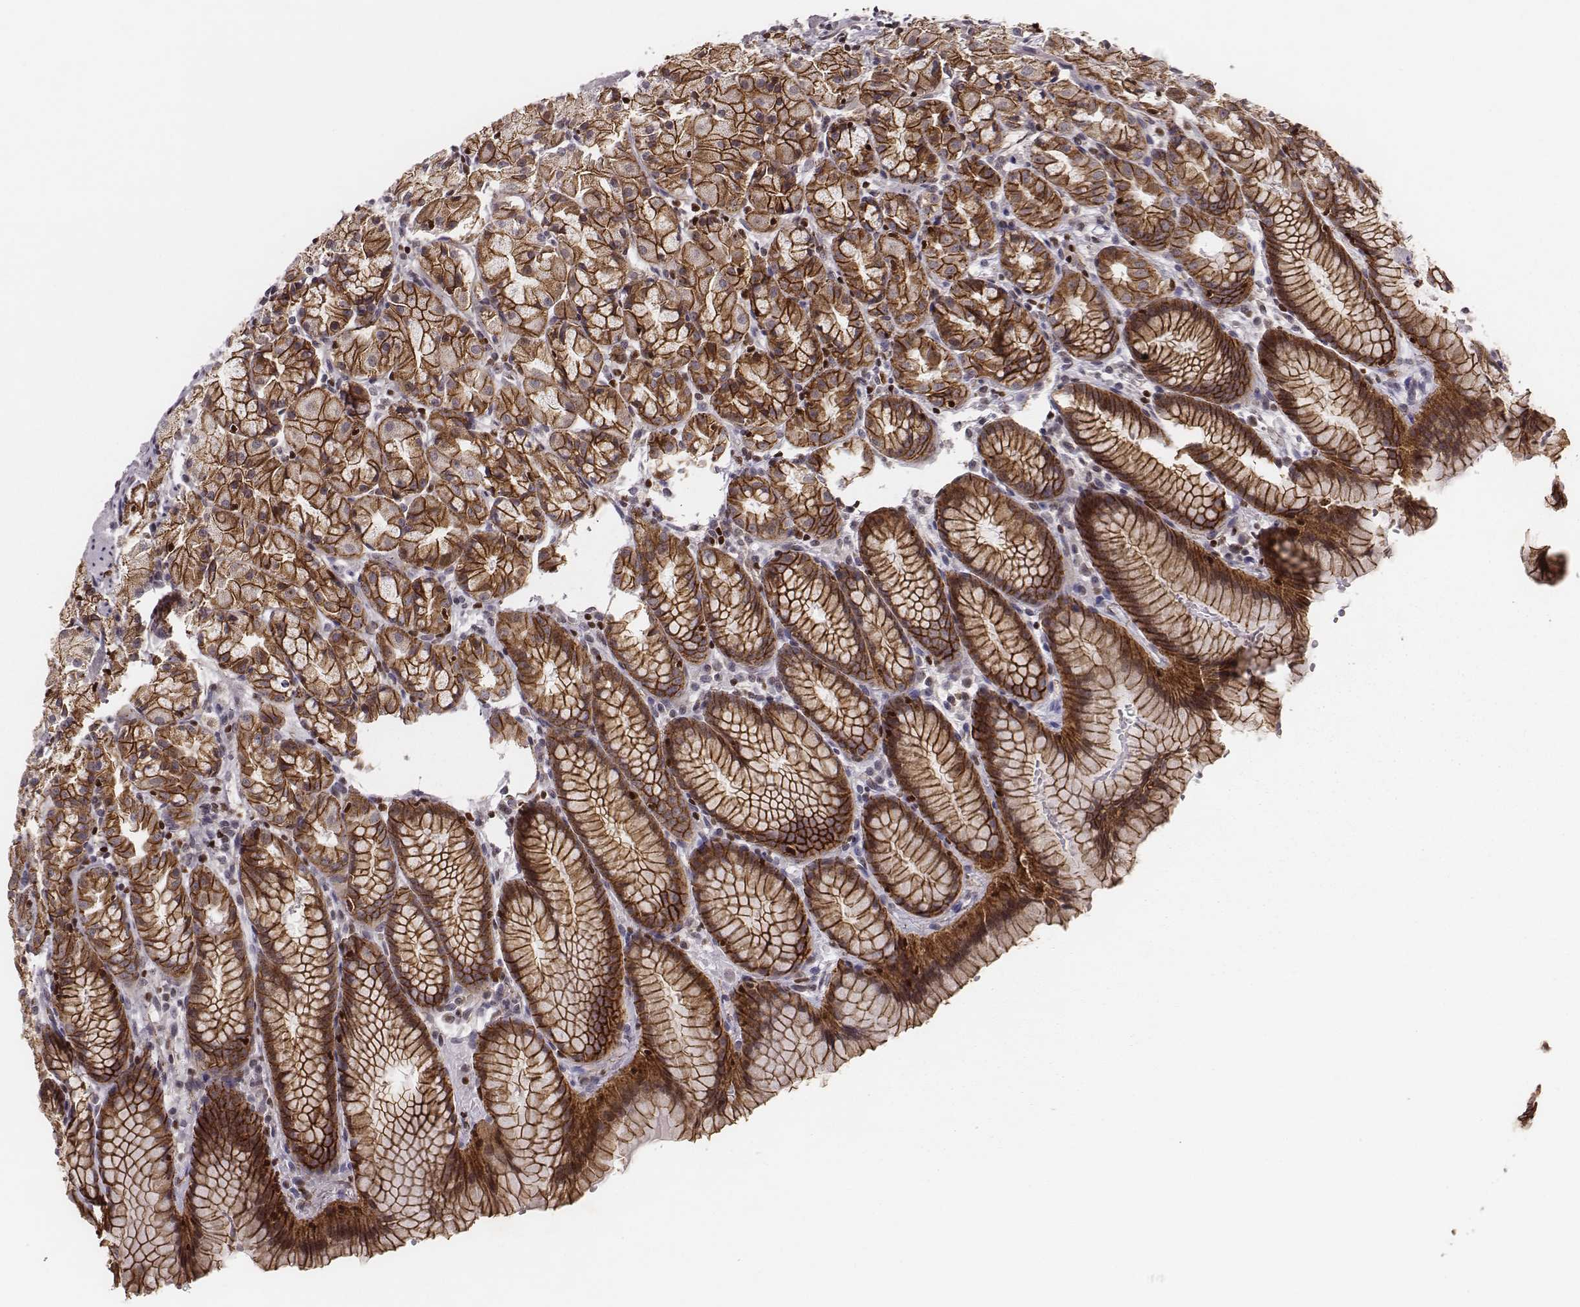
{"staining": {"intensity": "strong", "quantity": ">75%", "location": "cytoplasmic/membranous"}, "tissue": "stomach", "cell_type": "Glandular cells", "image_type": "normal", "snomed": [{"axis": "morphology", "description": "Normal tissue, NOS"}, {"axis": "topography", "description": "Stomach, upper"}], "caption": "Unremarkable stomach shows strong cytoplasmic/membranous expression in about >75% of glandular cells, visualized by immunohistochemistry. The protein of interest is shown in brown color, while the nuclei are stained blue.", "gene": "WDR59", "patient": {"sex": "male", "age": 47}}